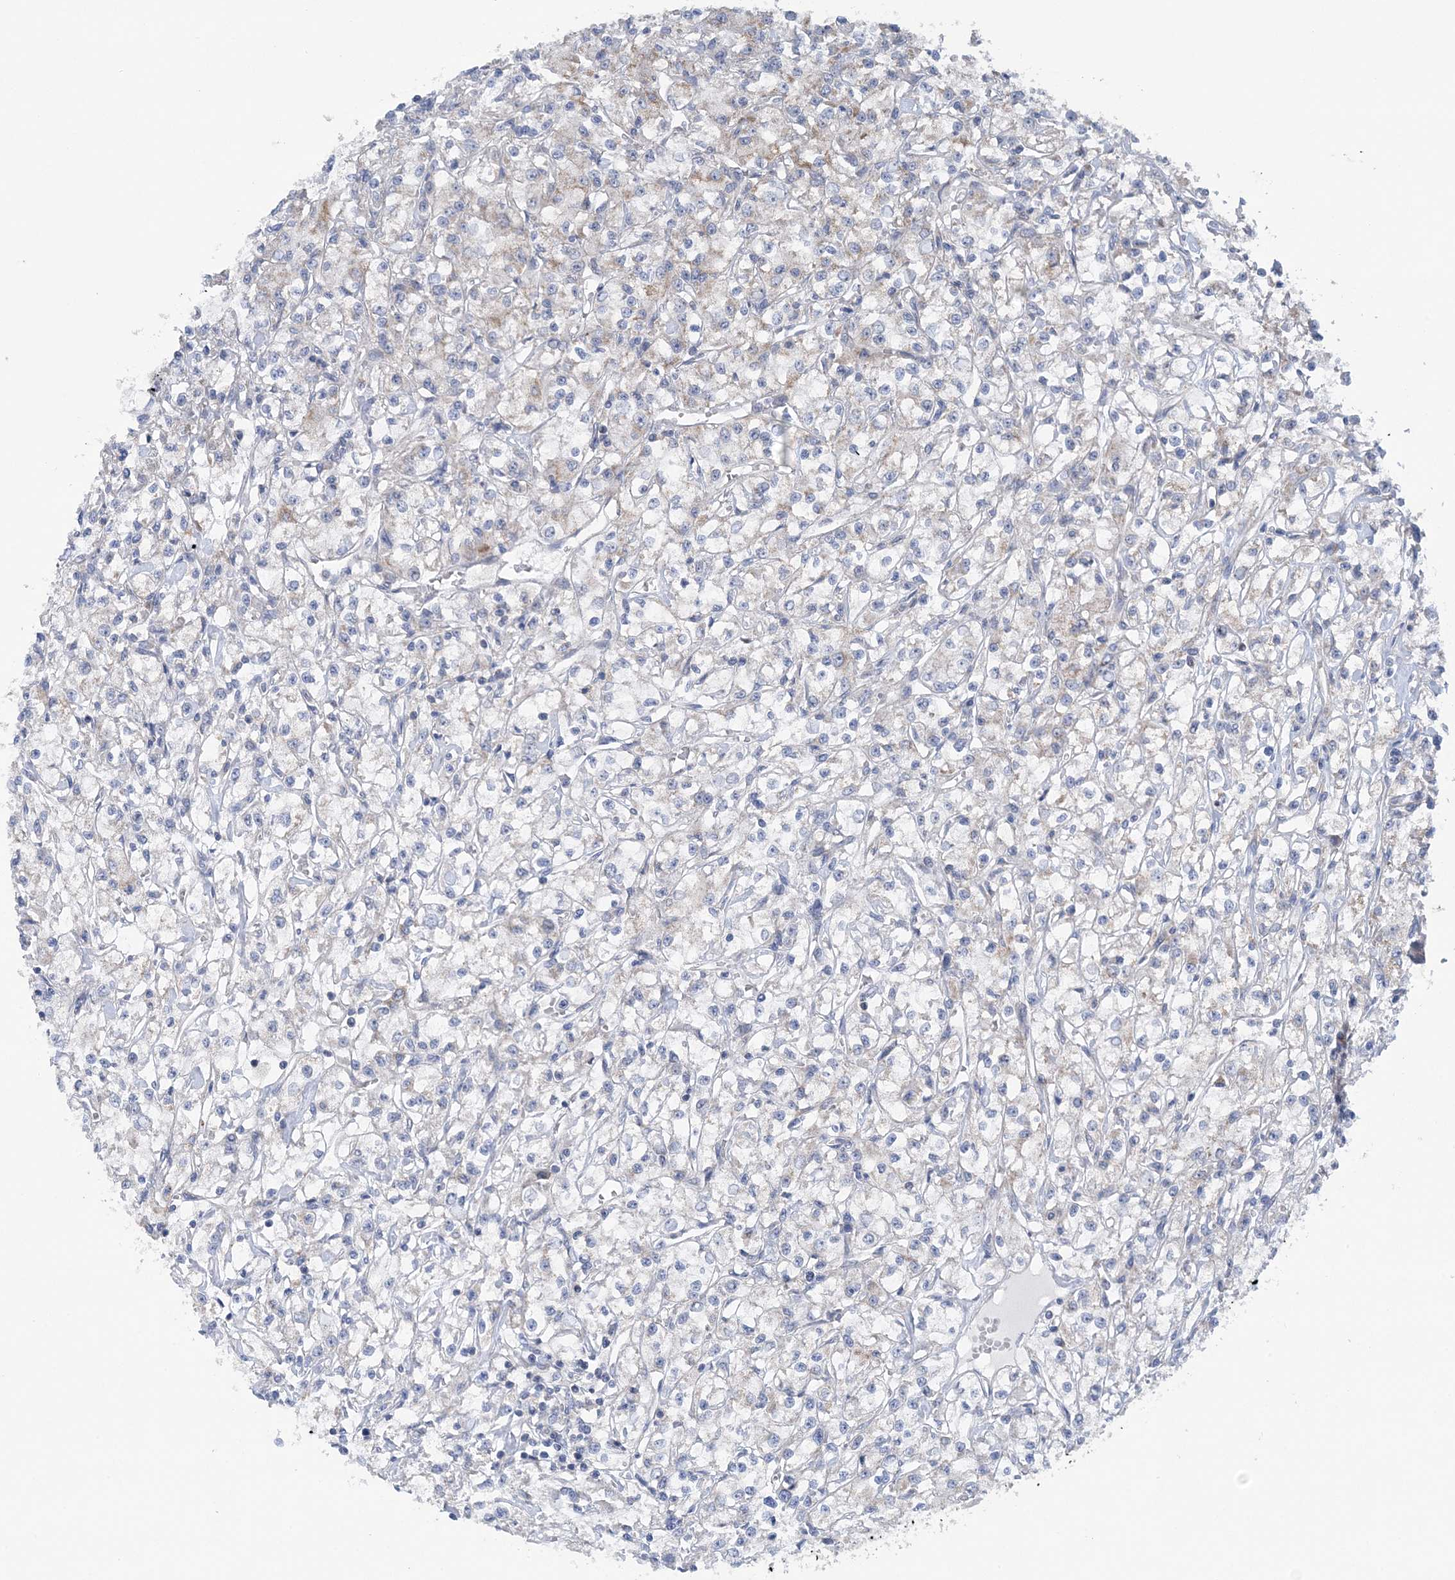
{"staining": {"intensity": "negative", "quantity": "none", "location": "none"}, "tissue": "renal cancer", "cell_type": "Tumor cells", "image_type": "cancer", "snomed": [{"axis": "morphology", "description": "Adenocarcinoma, NOS"}, {"axis": "topography", "description": "Kidney"}], "caption": "Renal adenocarcinoma was stained to show a protein in brown. There is no significant staining in tumor cells. Nuclei are stained in blue.", "gene": "COPE", "patient": {"sex": "female", "age": 59}}